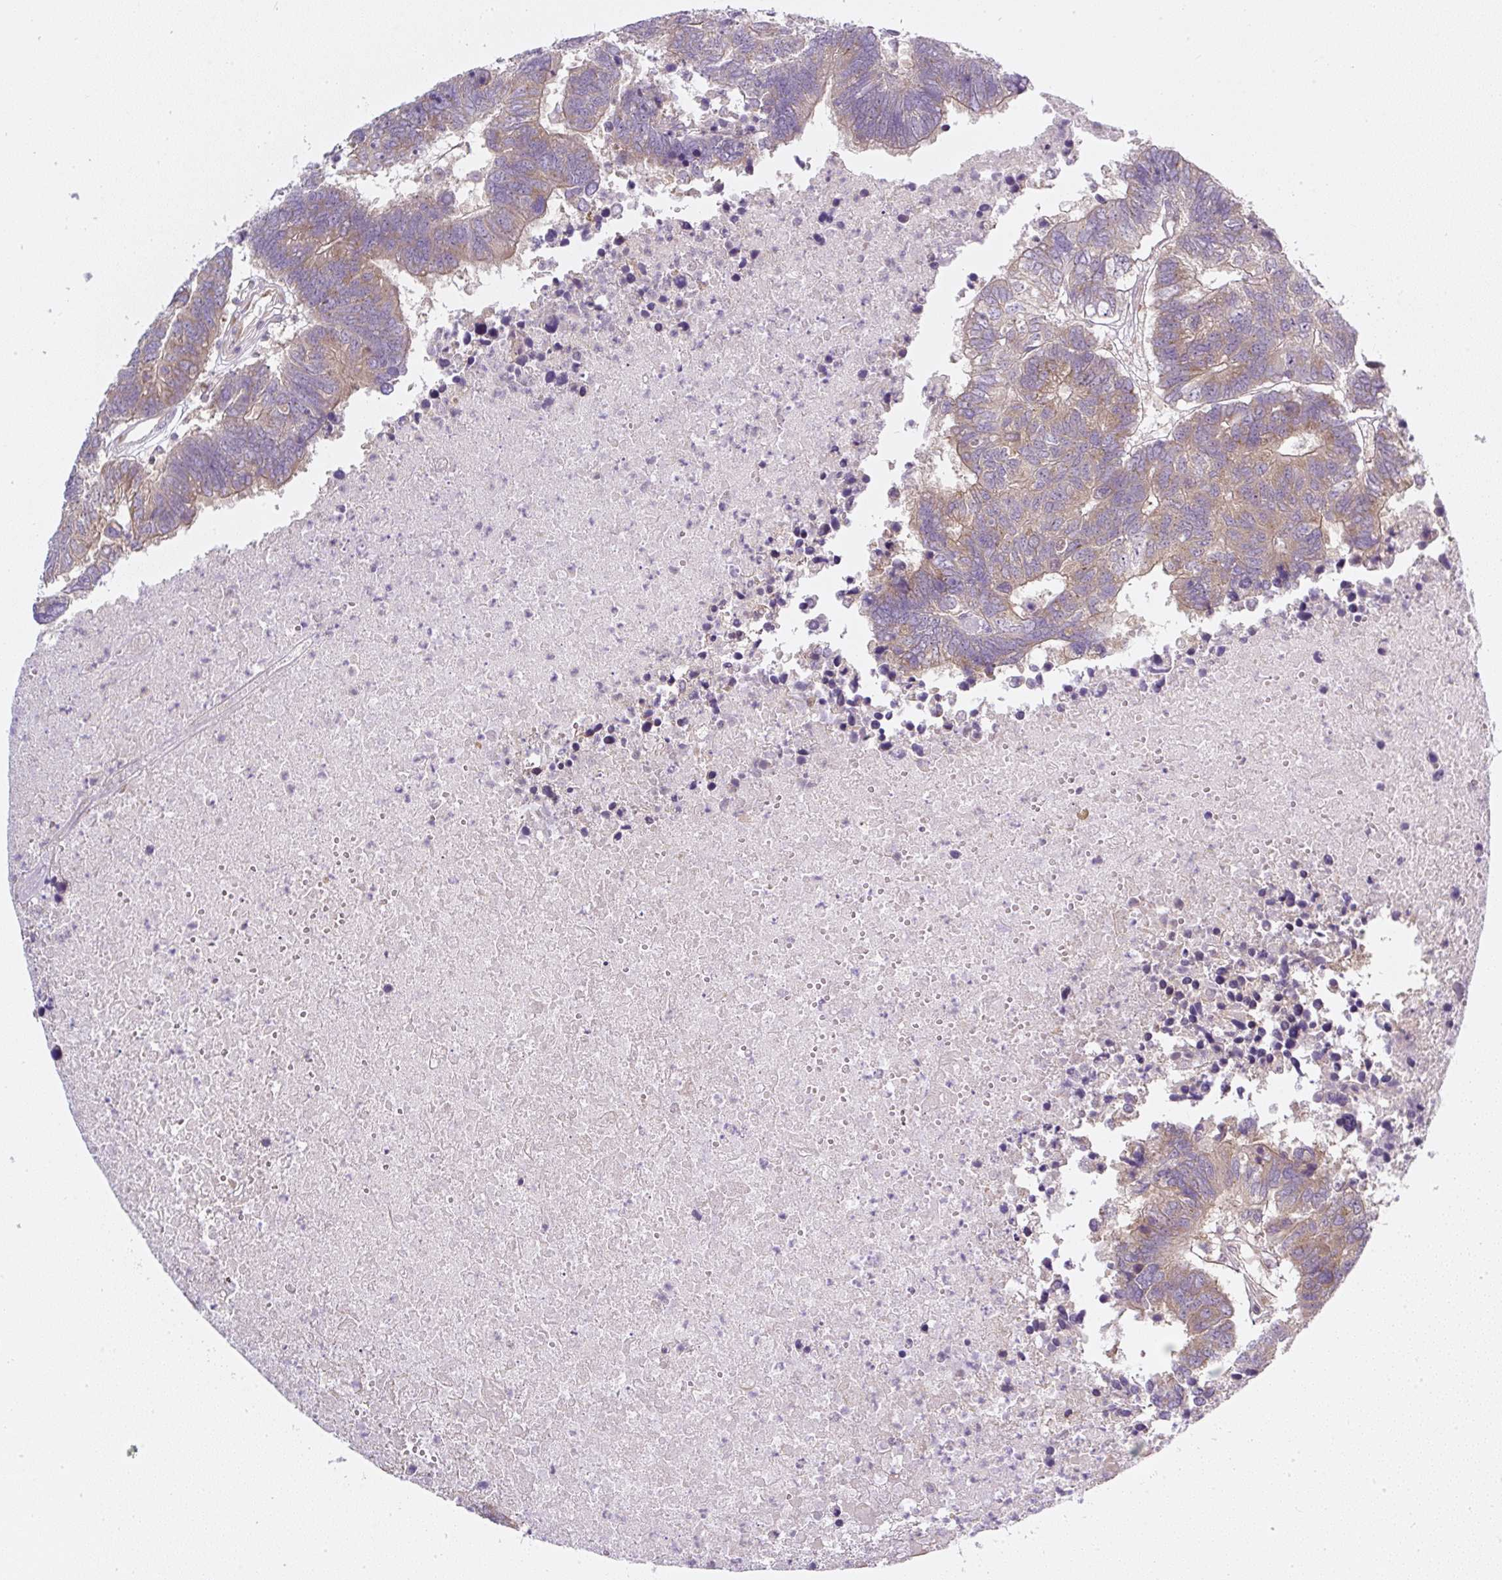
{"staining": {"intensity": "moderate", "quantity": ">75%", "location": "cytoplasmic/membranous"}, "tissue": "colorectal cancer", "cell_type": "Tumor cells", "image_type": "cancer", "snomed": [{"axis": "morphology", "description": "Adenocarcinoma, NOS"}, {"axis": "topography", "description": "Colon"}], "caption": "Tumor cells demonstrate moderate cytoplasmic/membranous positivity in approximately >75% of cells in adenocarcinoma (colorectal).", "gene": "MLX", "patient": {"sex": "female", "age": 48}}